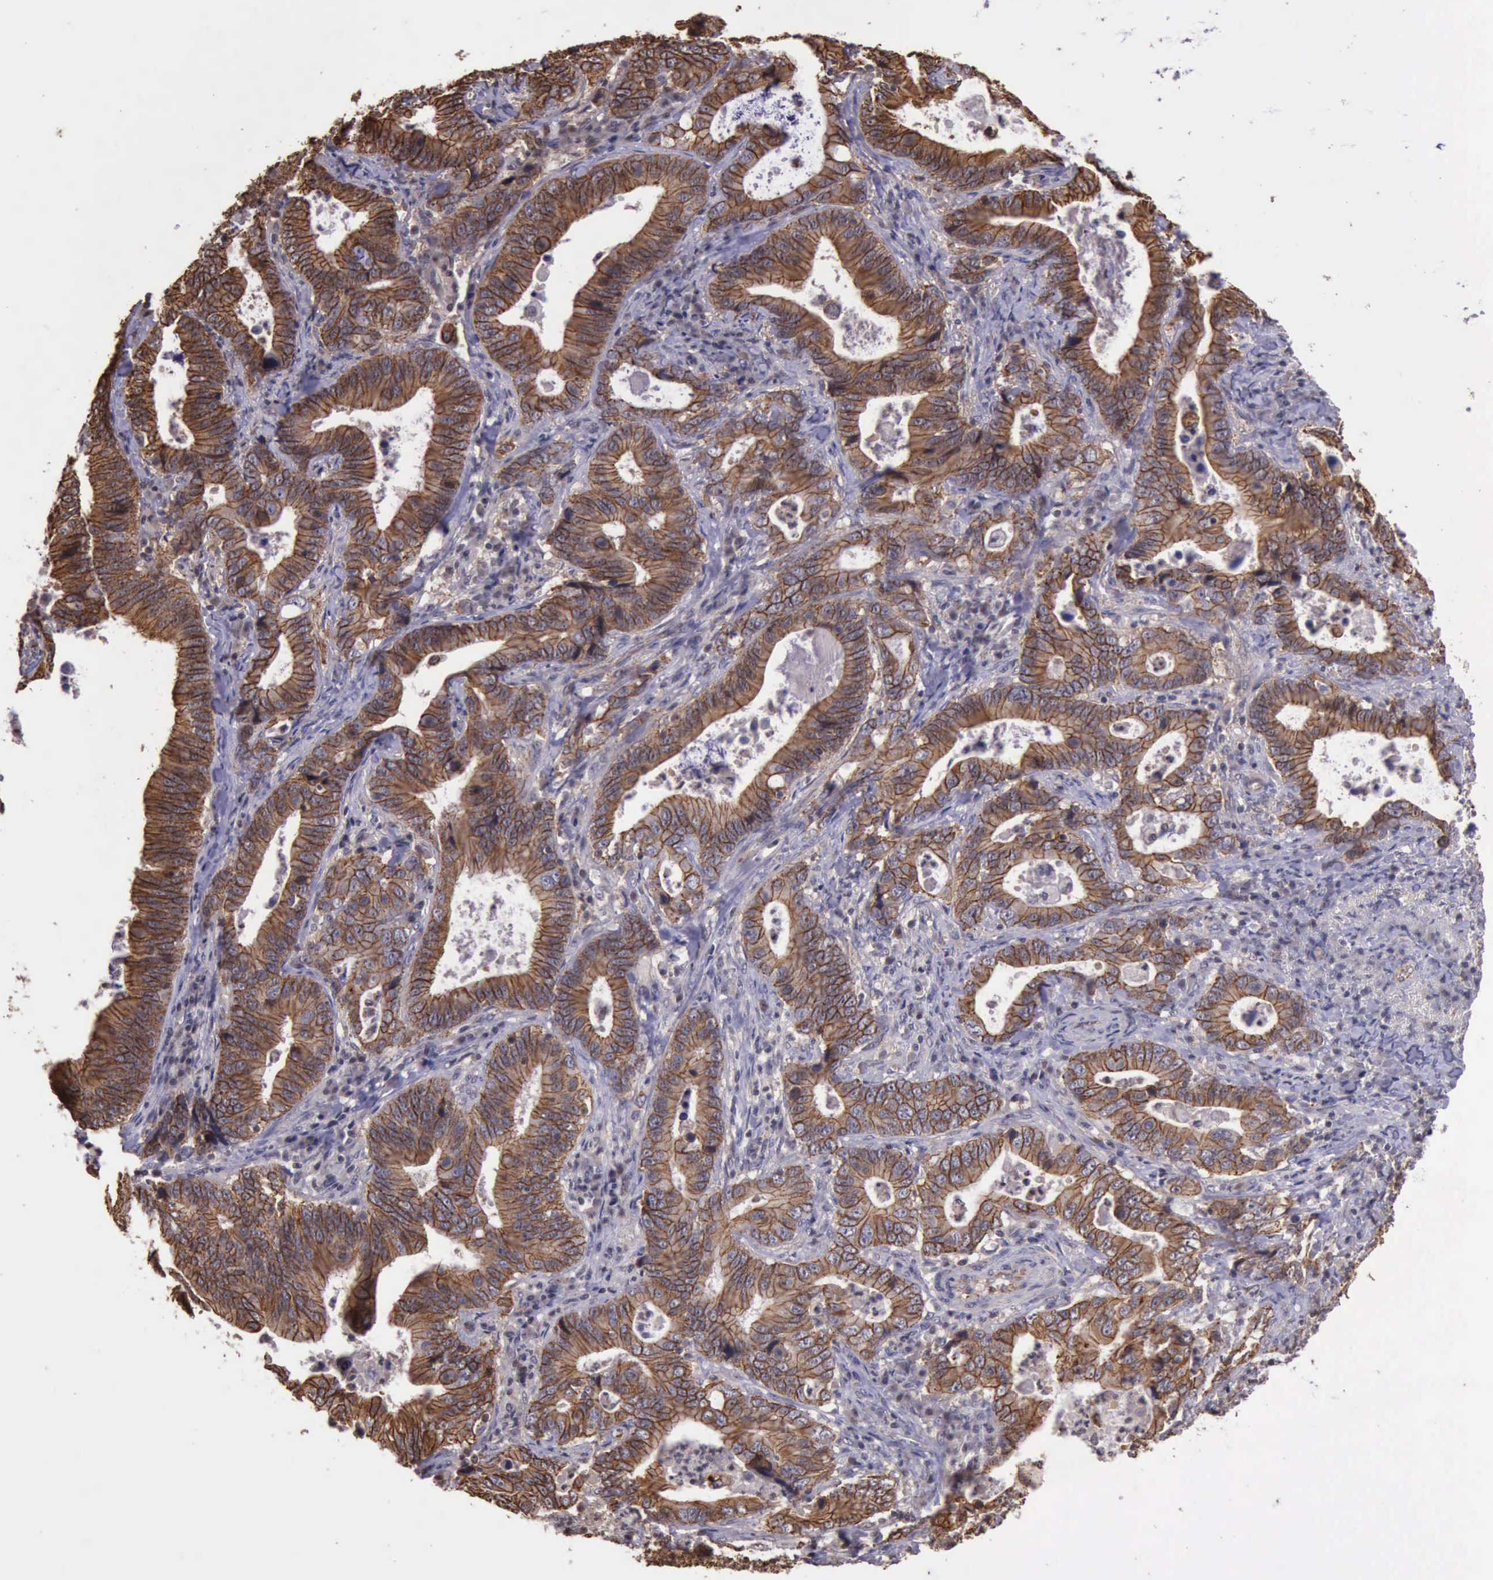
{"staining": {"intensity": "moderate", "quantity": "25%-75%", "location": "cytoplasmic/membranous"}, "tissue": "stomach cancer", "cell_type": "Tumor cells", "image_type": "cancer", "snomed": [{"axis": "morphology", "description": "Adenocarcinoma, NOS"}, {"axis": "topography", "description": "Stomach, upper"}], "caption": "High-magnification brightfield microscopy of adenocarcinoma (stomach) stained with DAB (3,3'-diaminobenzidine) (brown) and counterstained with hematoxylin (blue). tumor cells exhibit moderate cytoplasmic/membranous staining is seen in about25%-75% of cells. (DAB (3,3'-diaminobenzidine) IHC with brightfield microscopy, high magnification).", "gene": "CTNNB1", "patient": {"sex": "male", "age": 63}}